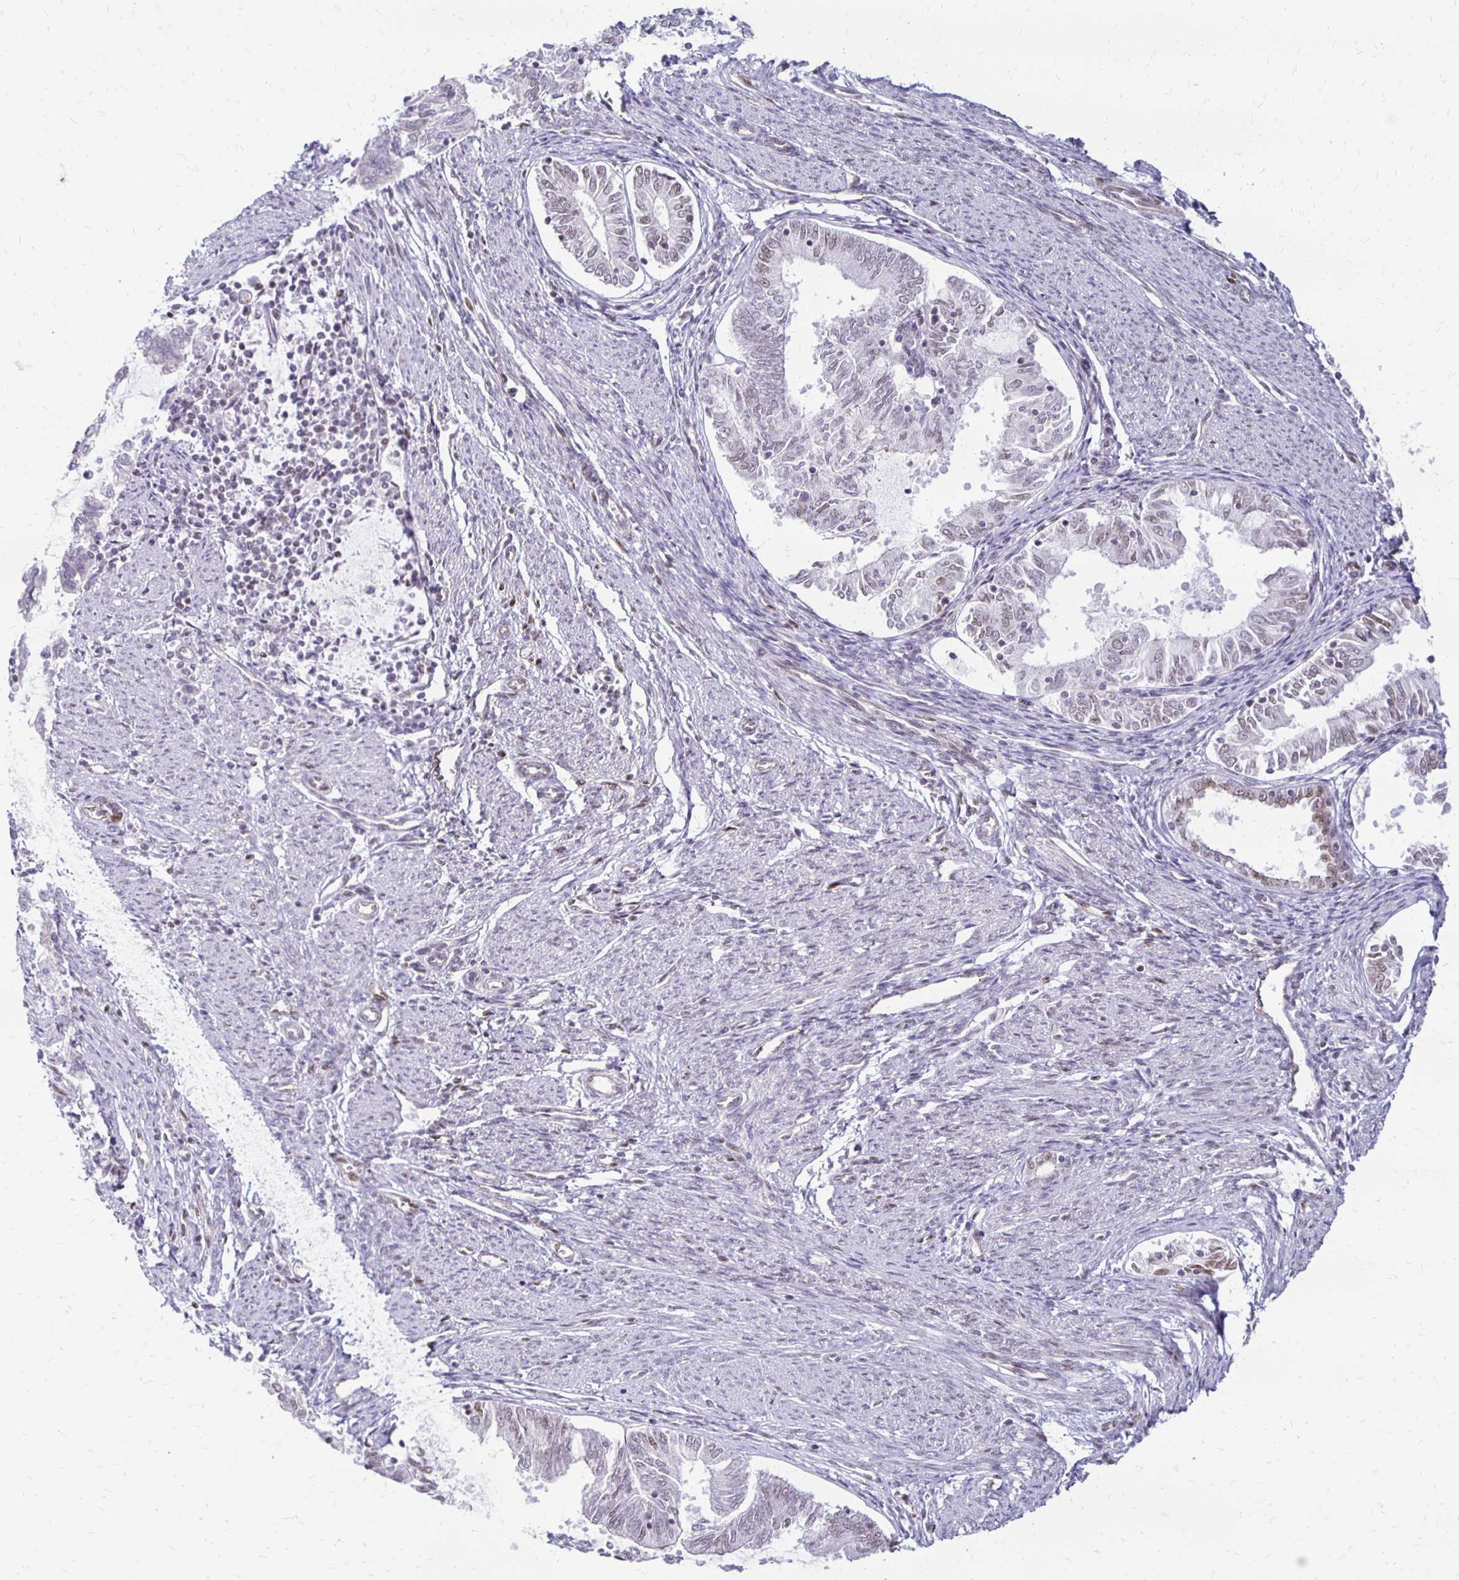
{"staining": {"intensity": "weak", "quantity": "<25%", "location": "nuclear"}, "tissue": "endometrial cancer", "cell_type": "Tumor cells", "image_type": "cancer", "snomed": [{"axis": "morphology", "description": "Adenocarcinoma, NOS"}, {"axis": "topography", "description": "Endometrium"}], "caption": "IHC photomicrograph of neoplastic tissue: adenocarcinoma (endometrial) stained with DAB (3,3'-diaminobenzidine) exhibits no significant protein staining in tumor cells.", "gene": "DDB2", "patient": {"sex": "female", "age": 79}}